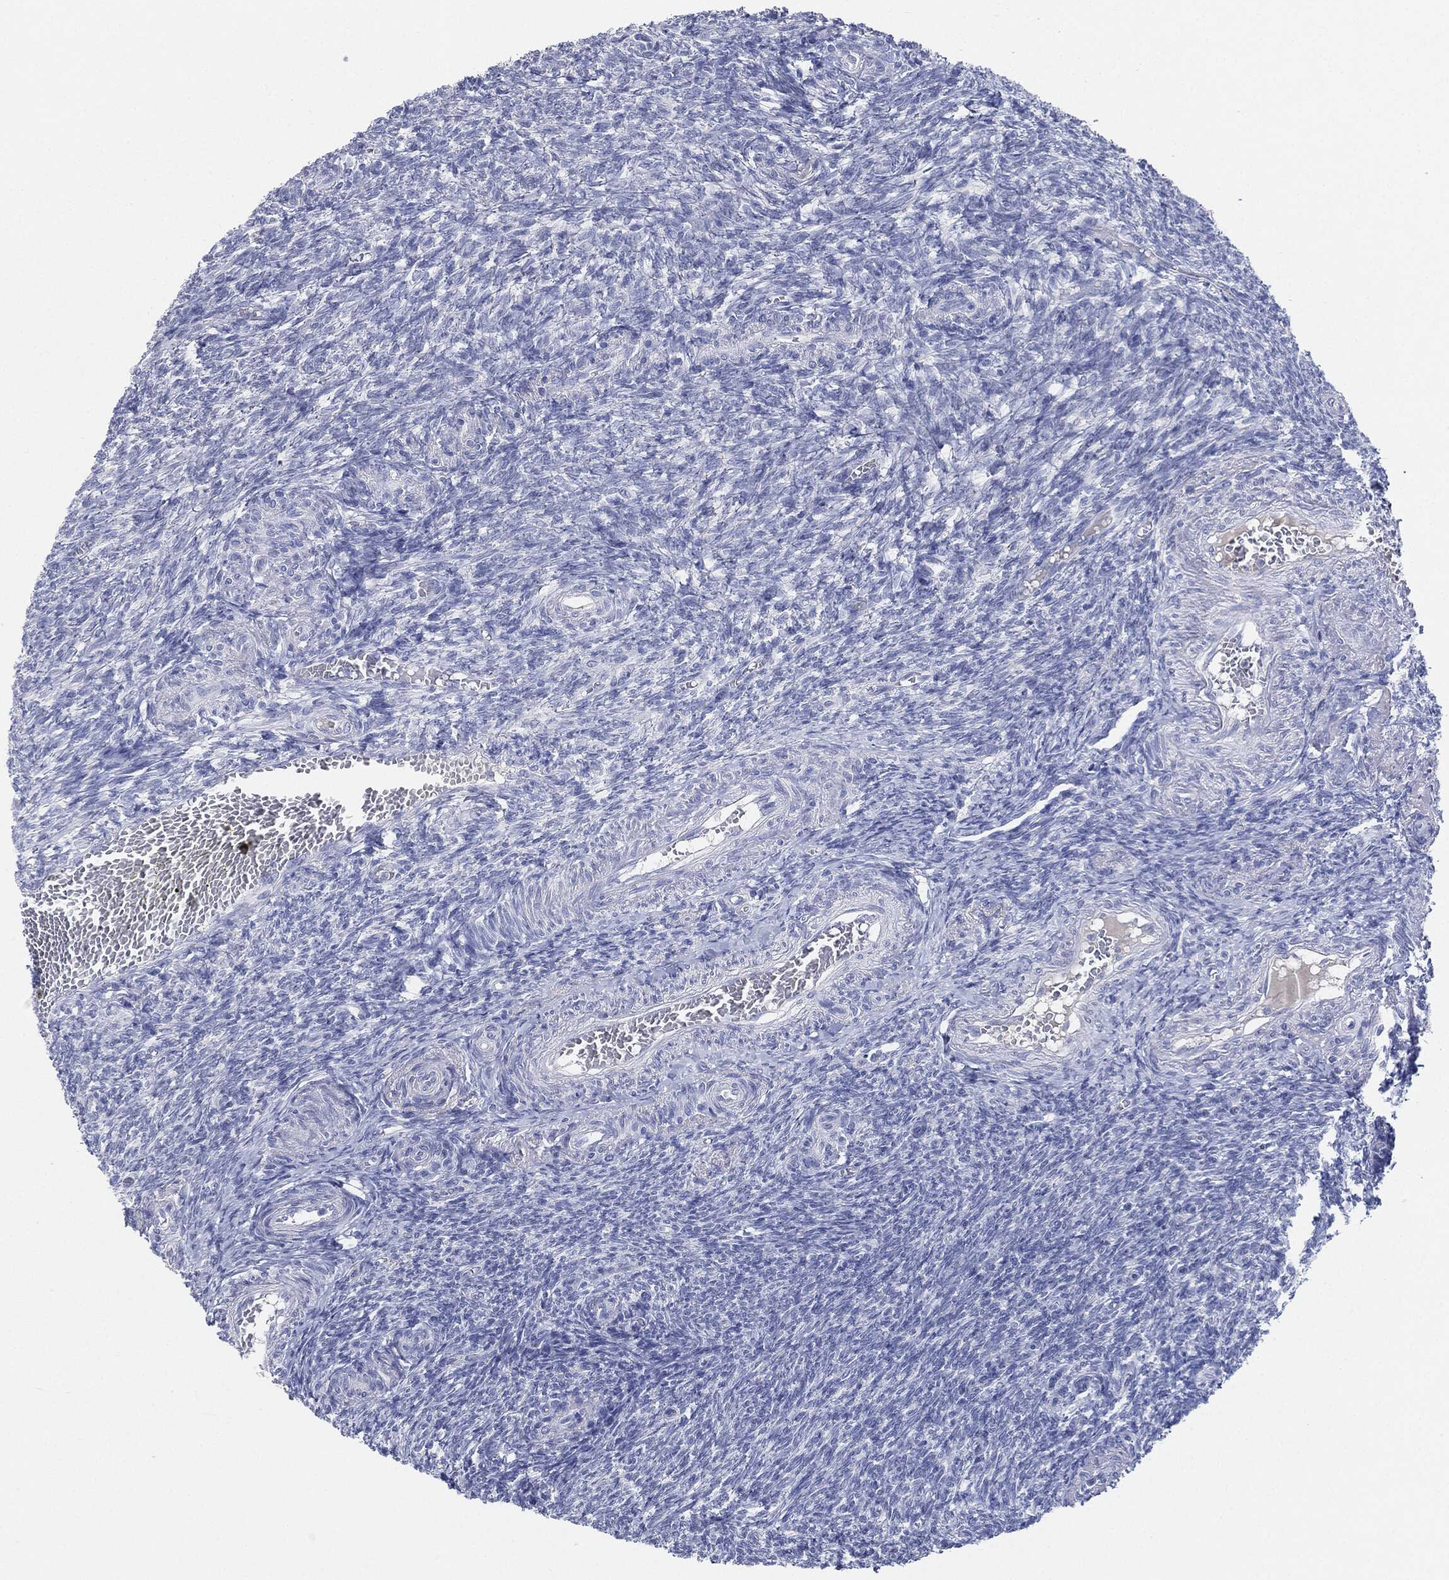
{"staining": {"intensity": "negative", "quantity": "none", "location": "none"}, "tissue": "ovary", "cell_type": "Ovarian stroma cells", "image_type": "normal", "snomed": [{"axis": "morphology", "description": "Normal tissue, NOS"}, {"axis": "topography", "description": "Ovary"}], "caption": "IHC of benign ovary displays no expression in ovarian stroma cells.", "gene": "AFP", "patient": {"sex": "female", "age": 39}}